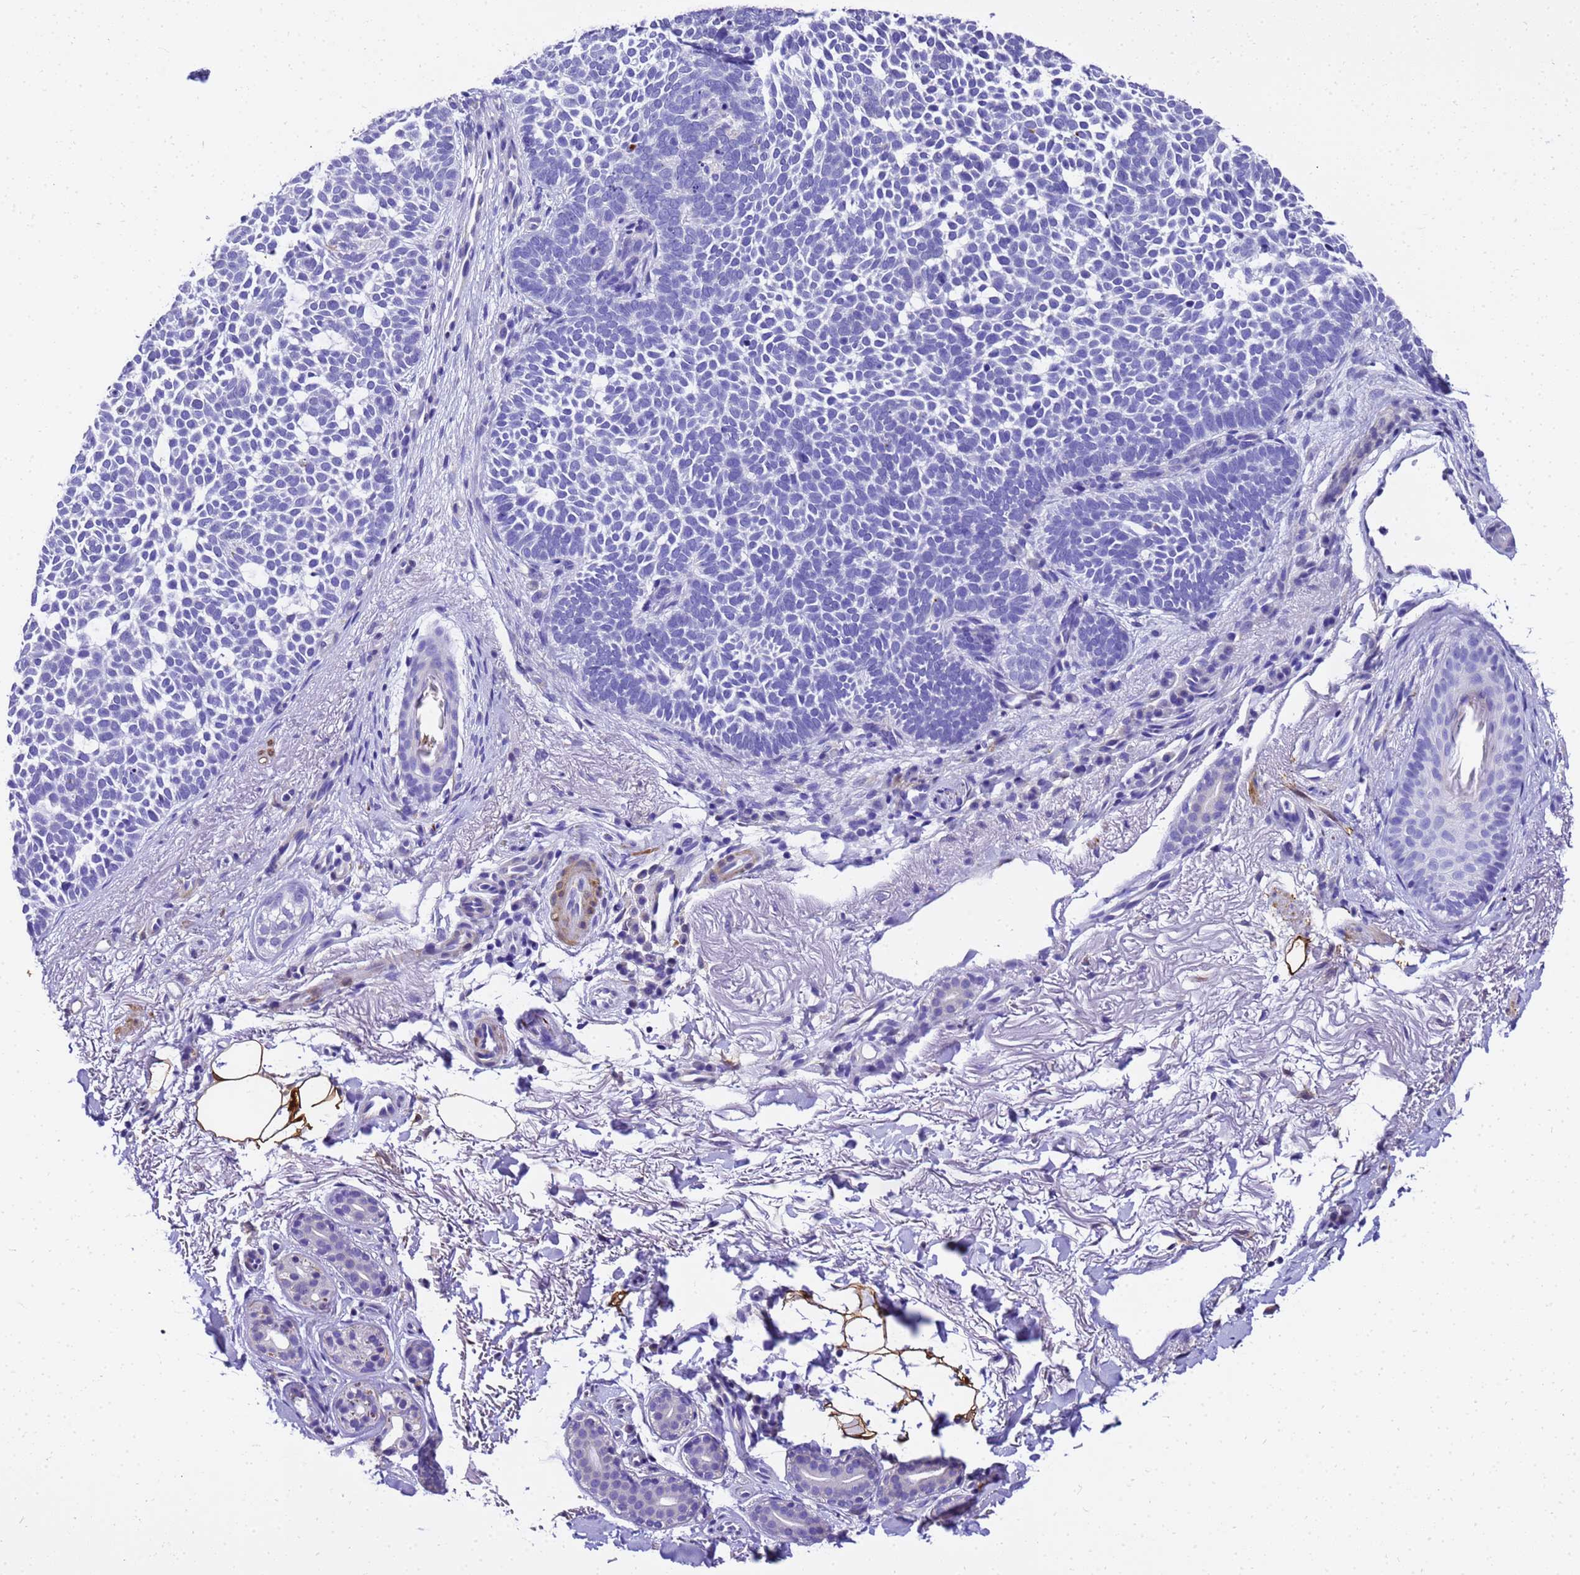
{"staining": {"intensity": "negative", "quantity": "none", "location": "none"}, "tissue": "skin cancer", "cell_type": "Tumor cells", "image_type": "cancer", "snomed": [{"axis": "morphology", "description": "Basal cell carcinoma"}, {"axis": "topography", "description": "Skin"}], "caption": "Immunohistochemistry of skin cancer (basal cell carcinoma) reveals no expression in tumor cells. The staining was performed using DAB (3,3'-diaminobenzidine) to visualize the protein expression in brown, while the nuclei were stained in blue with hematoxylin (Magnification: 20x).", "gene": "HSPB6", "patient": {"sex": "female", "age": 77}}